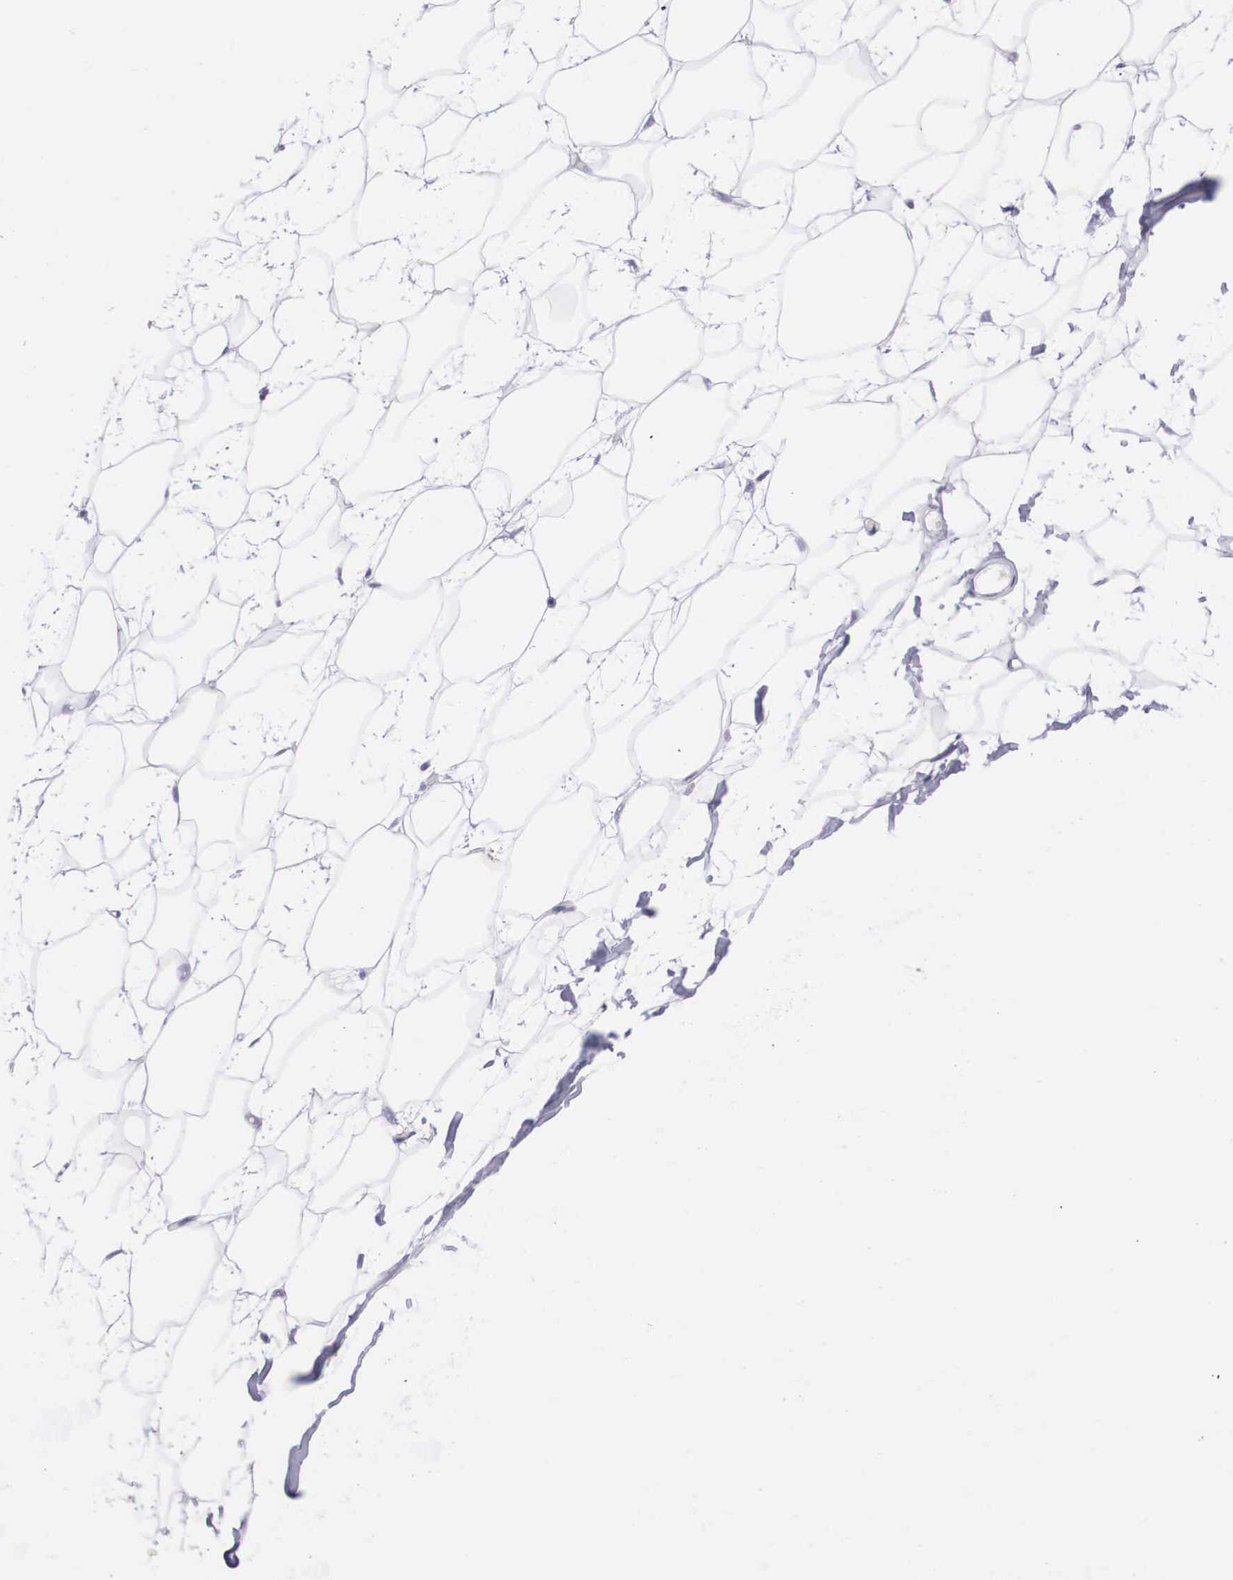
{"staining": {"intensity": "negative", "quantity": "none", "location": "none"}, "tissue": "adipose tissue", "cell_type": "Adipocytes", "image_type": "normal", "snomed": [{"axis": "morphology", "description": "Normal tissue, NOS"}, {"axis": "topography", "description": "Breast"}], "caption": "Adipocytes are negative for protein expression in unremarkable human adipose tissue. (DAB (3,3'-diaminobenzidine) immunohistochemistry (IHC) with hematoxylin counter stain).", "gene": "ARG2", "patient": {"sex": "female", "age": 44}}